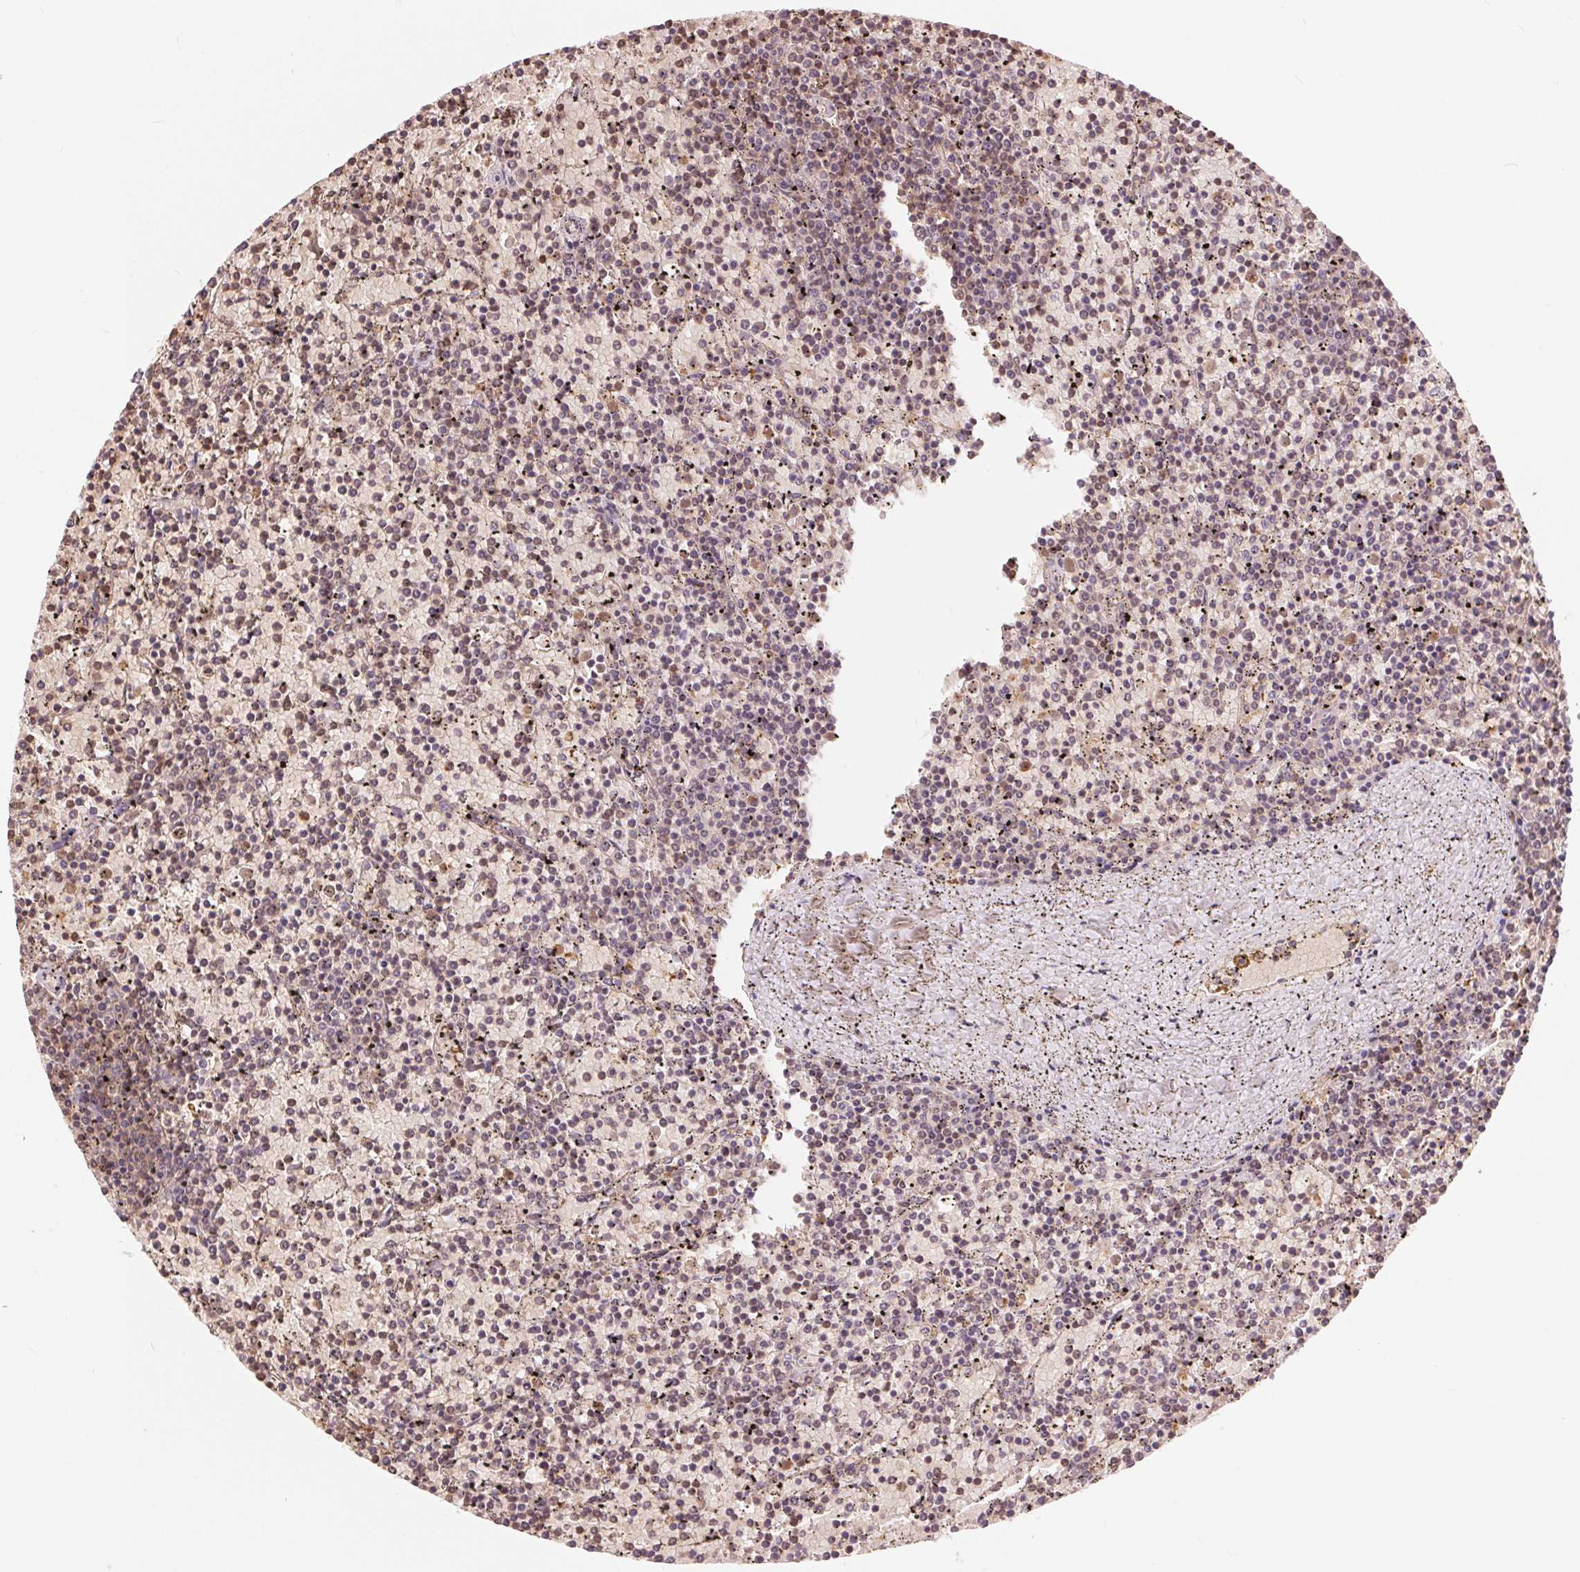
{"staining": {"intensity": "moderate", "quantity": "25%-75%", "location": "nuclear"}, "tissue": "lymphoma", "cell_type": "Tumor cells", "image_type": "cancer", "snomed": [{"axis": "morphology", "description": "Malignant lymphoma, non-Hodgkin's type, Low grade"}, {"axis": "topography", "description": "Spleen"}], "caption": "Immunohistochemistry photomicrograph of neoplastic tissue: malignant lymphoma, non-Hodgkin's type (low-grade) stained using immunohistochemistry exhibits medium levels of moderate protein expression localized specifically in the nuclear of tumor cells, appearing as a nuclear brown color.", "gene": "TMEM273", "patient": {"sex": "female", "age": 77}}